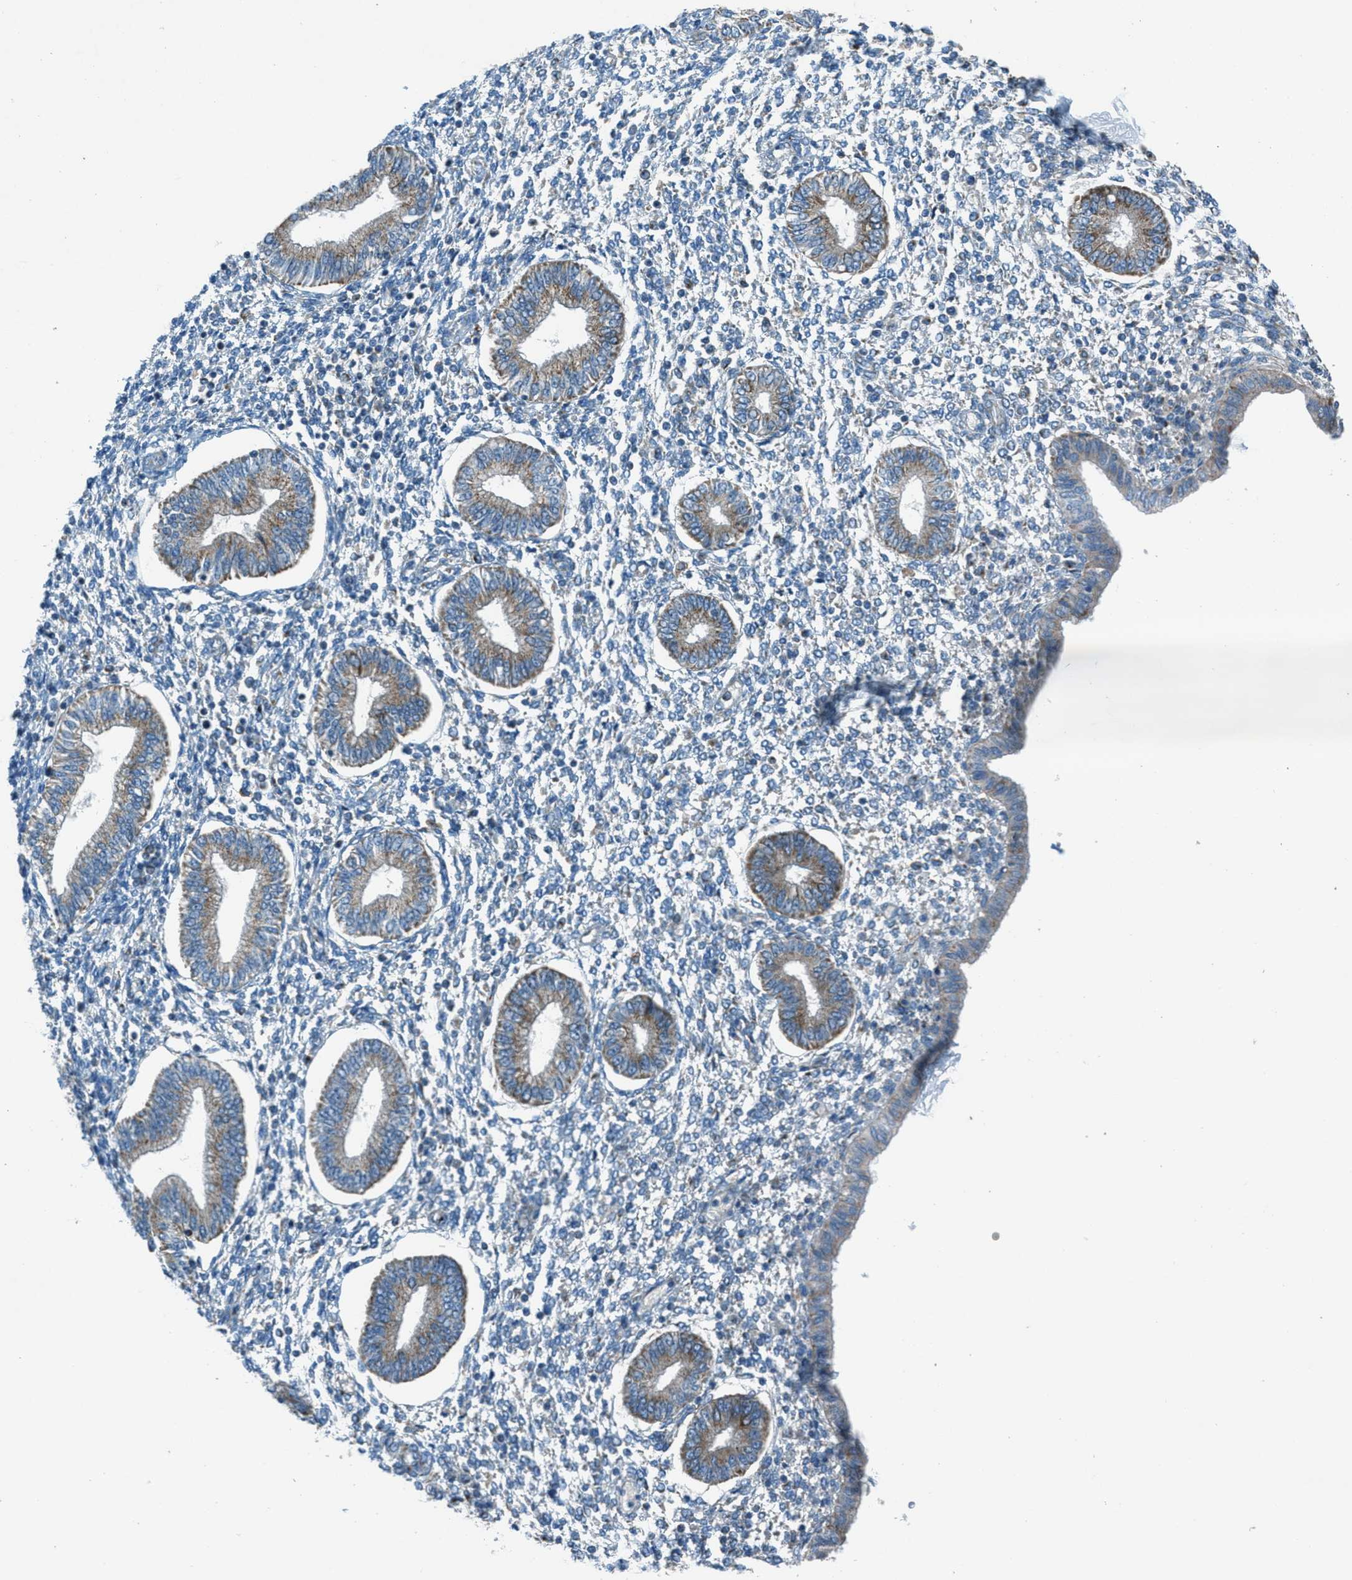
{"staining": {"intensity": "negative", "quantity": "none", "location": "none"}, "tissue": "endometrium", "cell_type": "Cells in endometrial stroma", "image_type": "normal", "snomed": [{"axis": "morphology", "description": "Normal tissue, NOS"}, {"axis": "topography", "description": "Endometrium"}], "caption": "High magnification brightfield microscopy of benign endometrium stained with DAB (3,3'-diaminobenzidine) (brown) and counterstained with hematoxylin (blue): cells in endometrial stroma show no significant positivity.", "gene": "BCKDK", "patient": {"sex": "female", "age": 50}}